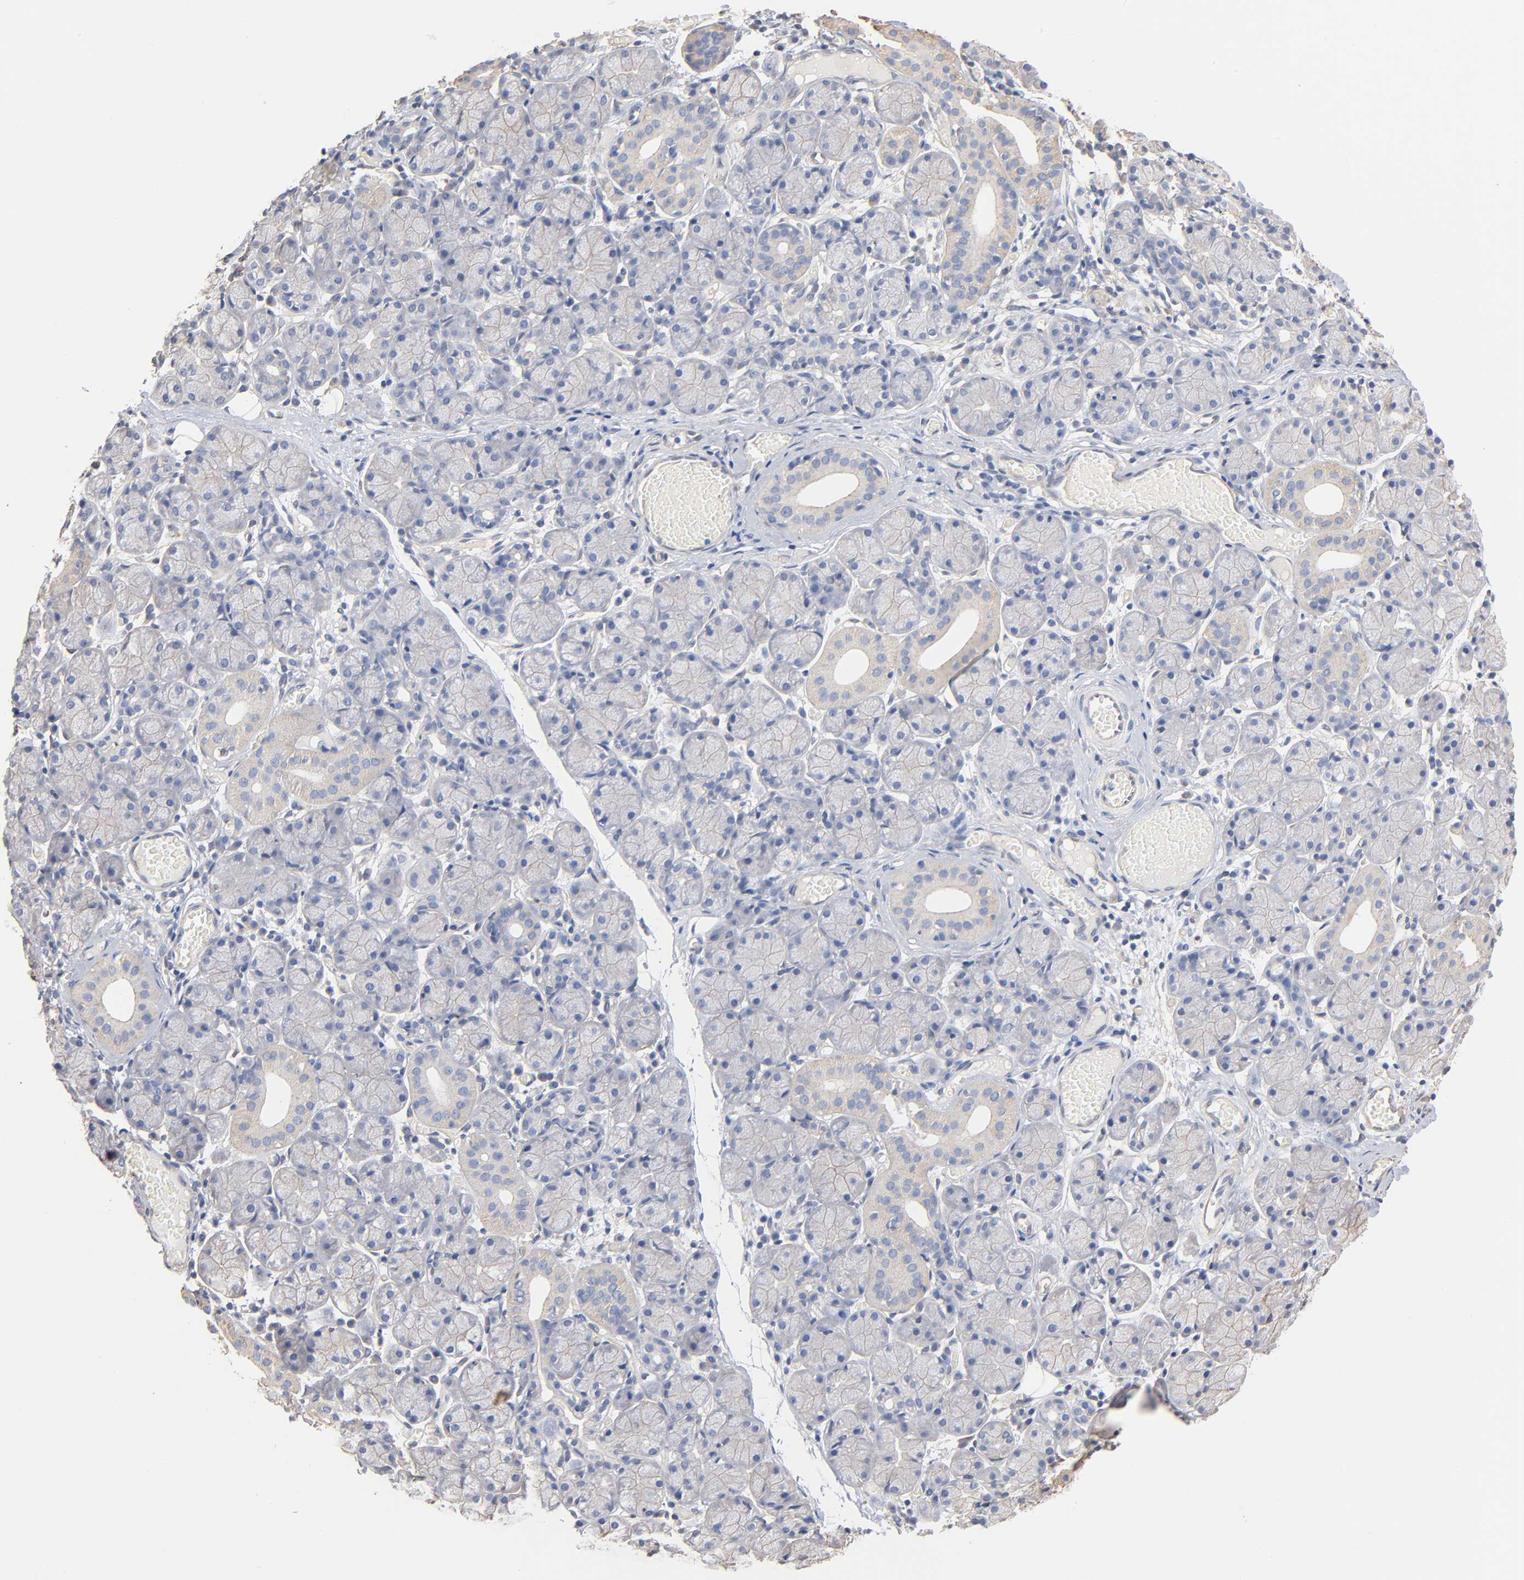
{"staining": {"intensity": "weak", "quantity": "<25%", "location": "cytoplasmic/membranous"}, "tissue": "salivary gland", "cell_type": "Glandular cells", "image_type": "normal", "snomed": [{"axis": "morphology", "description": "Normal tissue, NOS"}, {"axis": "topography", "description": "Salivary gland"}], "caption": "High power microscopy histopathology image of an IHC histopathology image of normal salivary gland, revealing no significant staining in glandular cells. (Stains: DAB IHC with hematoxylin counter stain, Microscopy: brightfield microscopy at high magnification).", "gene": "ABCD4", "patient": {"sex": "female", "age": 24}}